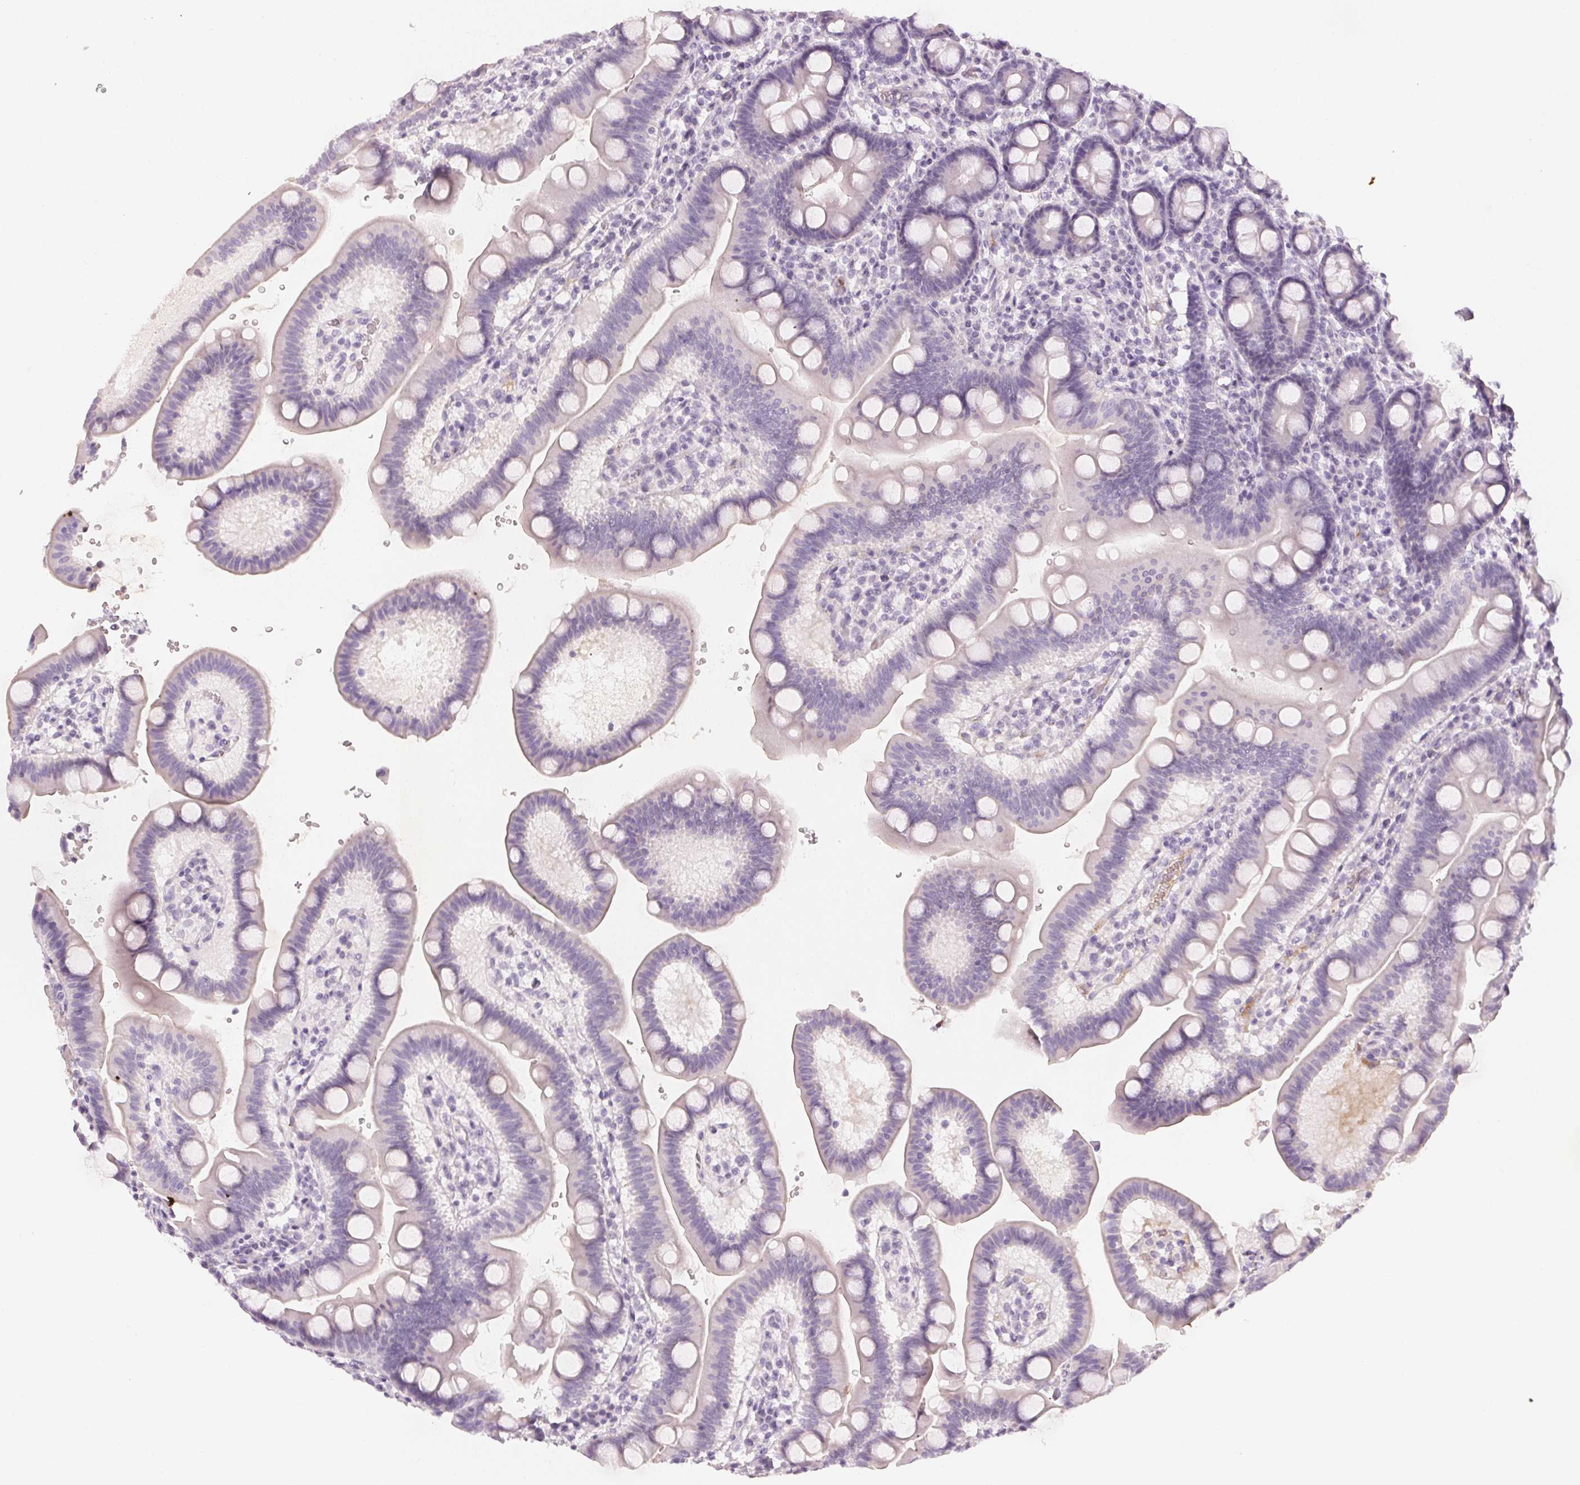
{"staining": {"intensity": "negative", "quantity": "none", "location": "none"}, "tissue": "duodenum", "cell_type": "Glandular cells", "image_type": "normal", "snomed": [{"axis": "morphology", "description": "Normal tissue, NOS"}, {"axis": "topography", "description": "Duodenum"}], "caption": "A micrograph of human duodenum is negative for staining in glandular cells. (DAB (3,3'-diaminobenzidine) immunohistochemistry (IHC), high magnification).", "gene": "AFM", "patient": {"sex": "male", "age": 59}}